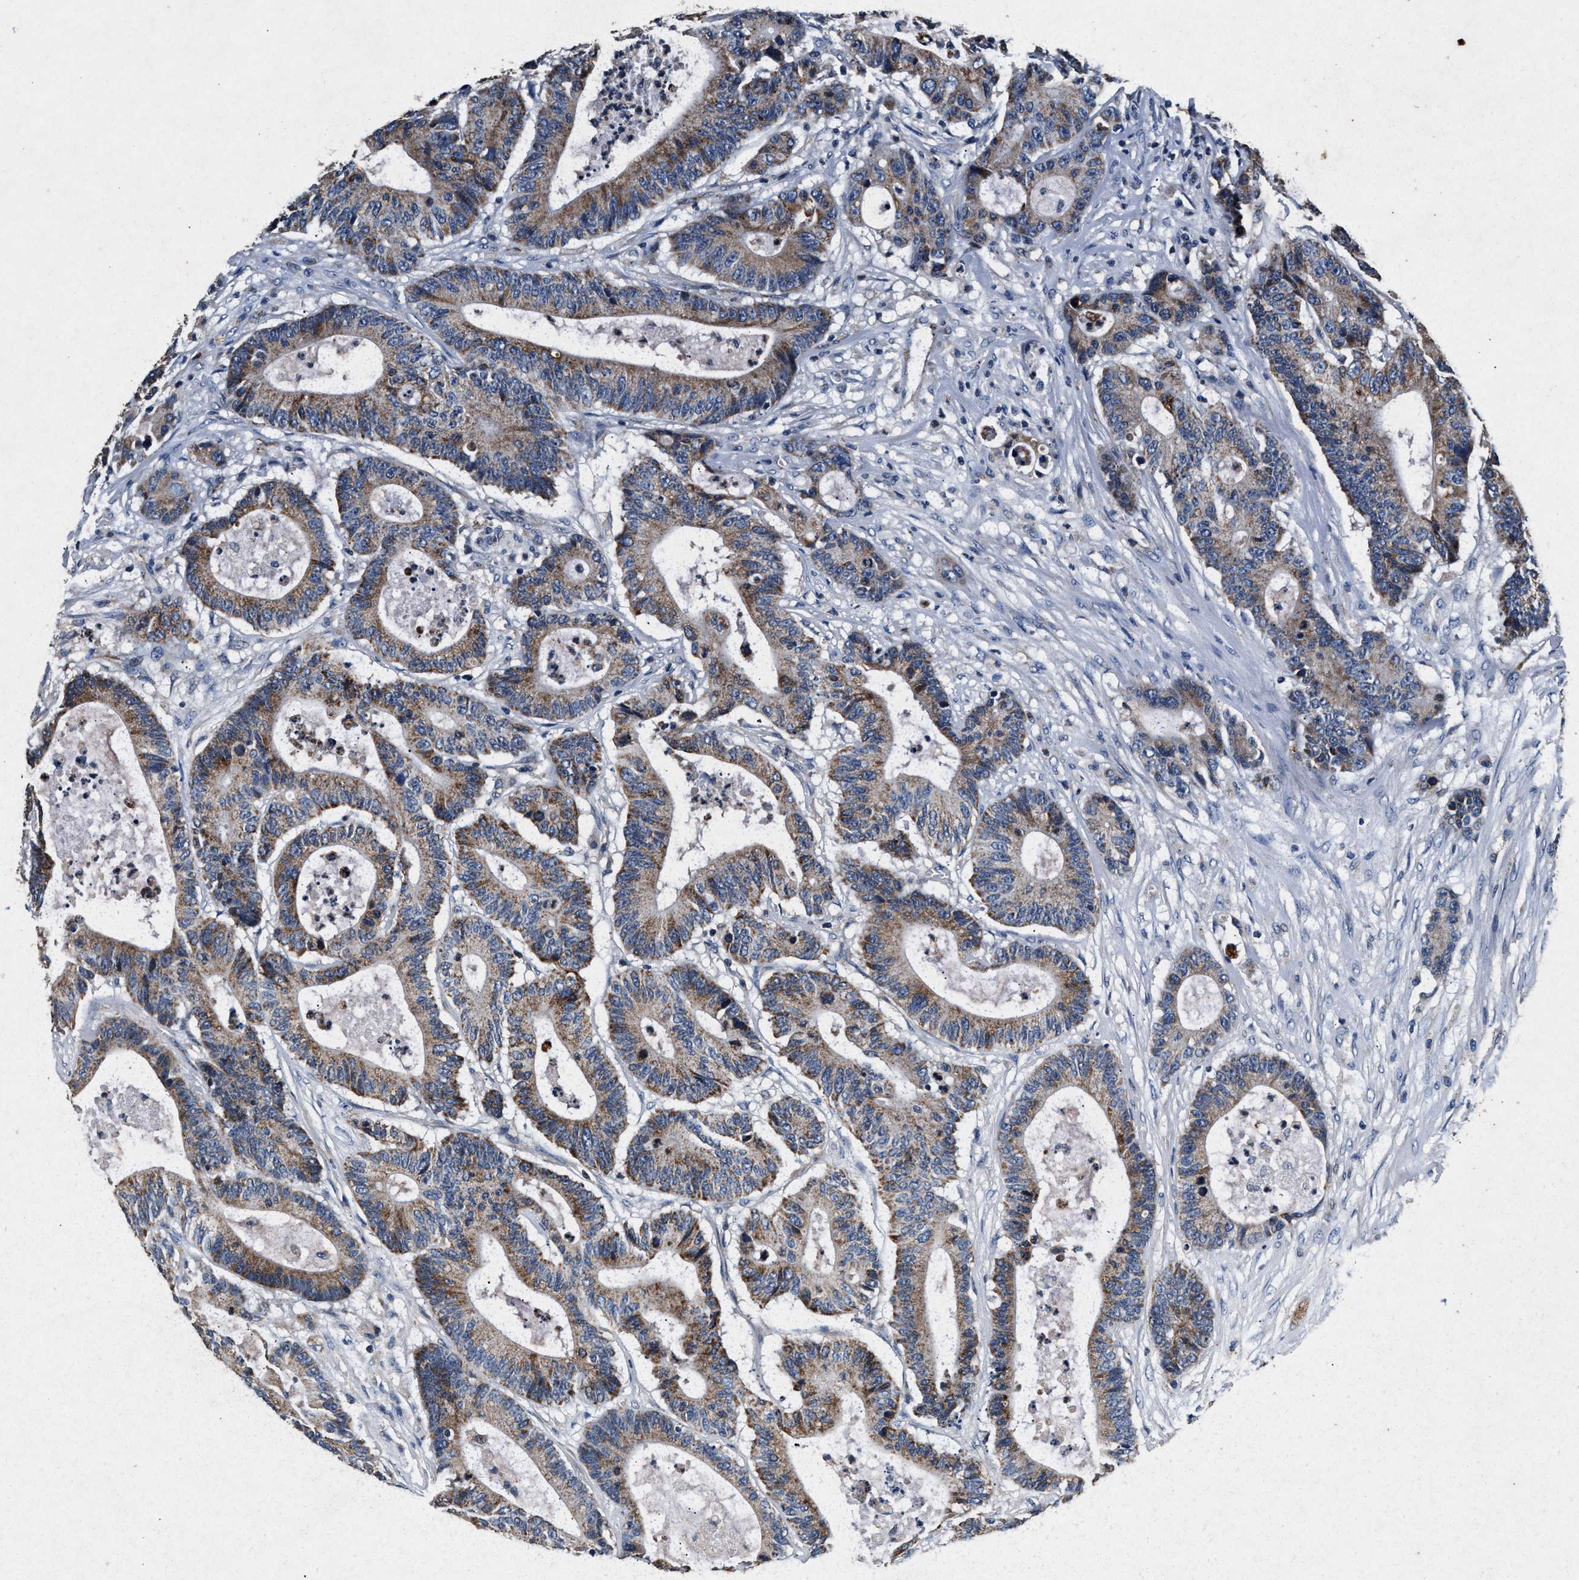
{"staining": {"intensity": "moderate", "quantity": ">75%", "location": "cytoplasmic/membranous"}, "tissue": "colorectal cancer", "cell_type": "Tumor cells", "image_type": "cancer", "snomed": [{"axis": "morphology", "description": "Adenocarcinoma, NOS"}, {"axis": "topography", "description": "Colon"}], "caption": "Adenocarcinoma (colorectal) stained with IHC reveals moderate cytoplasmic/membranous staining in about >75% of tumor cells.", "gene": "PKD2L1", "patient": {"sex": "female", "age": 84}}